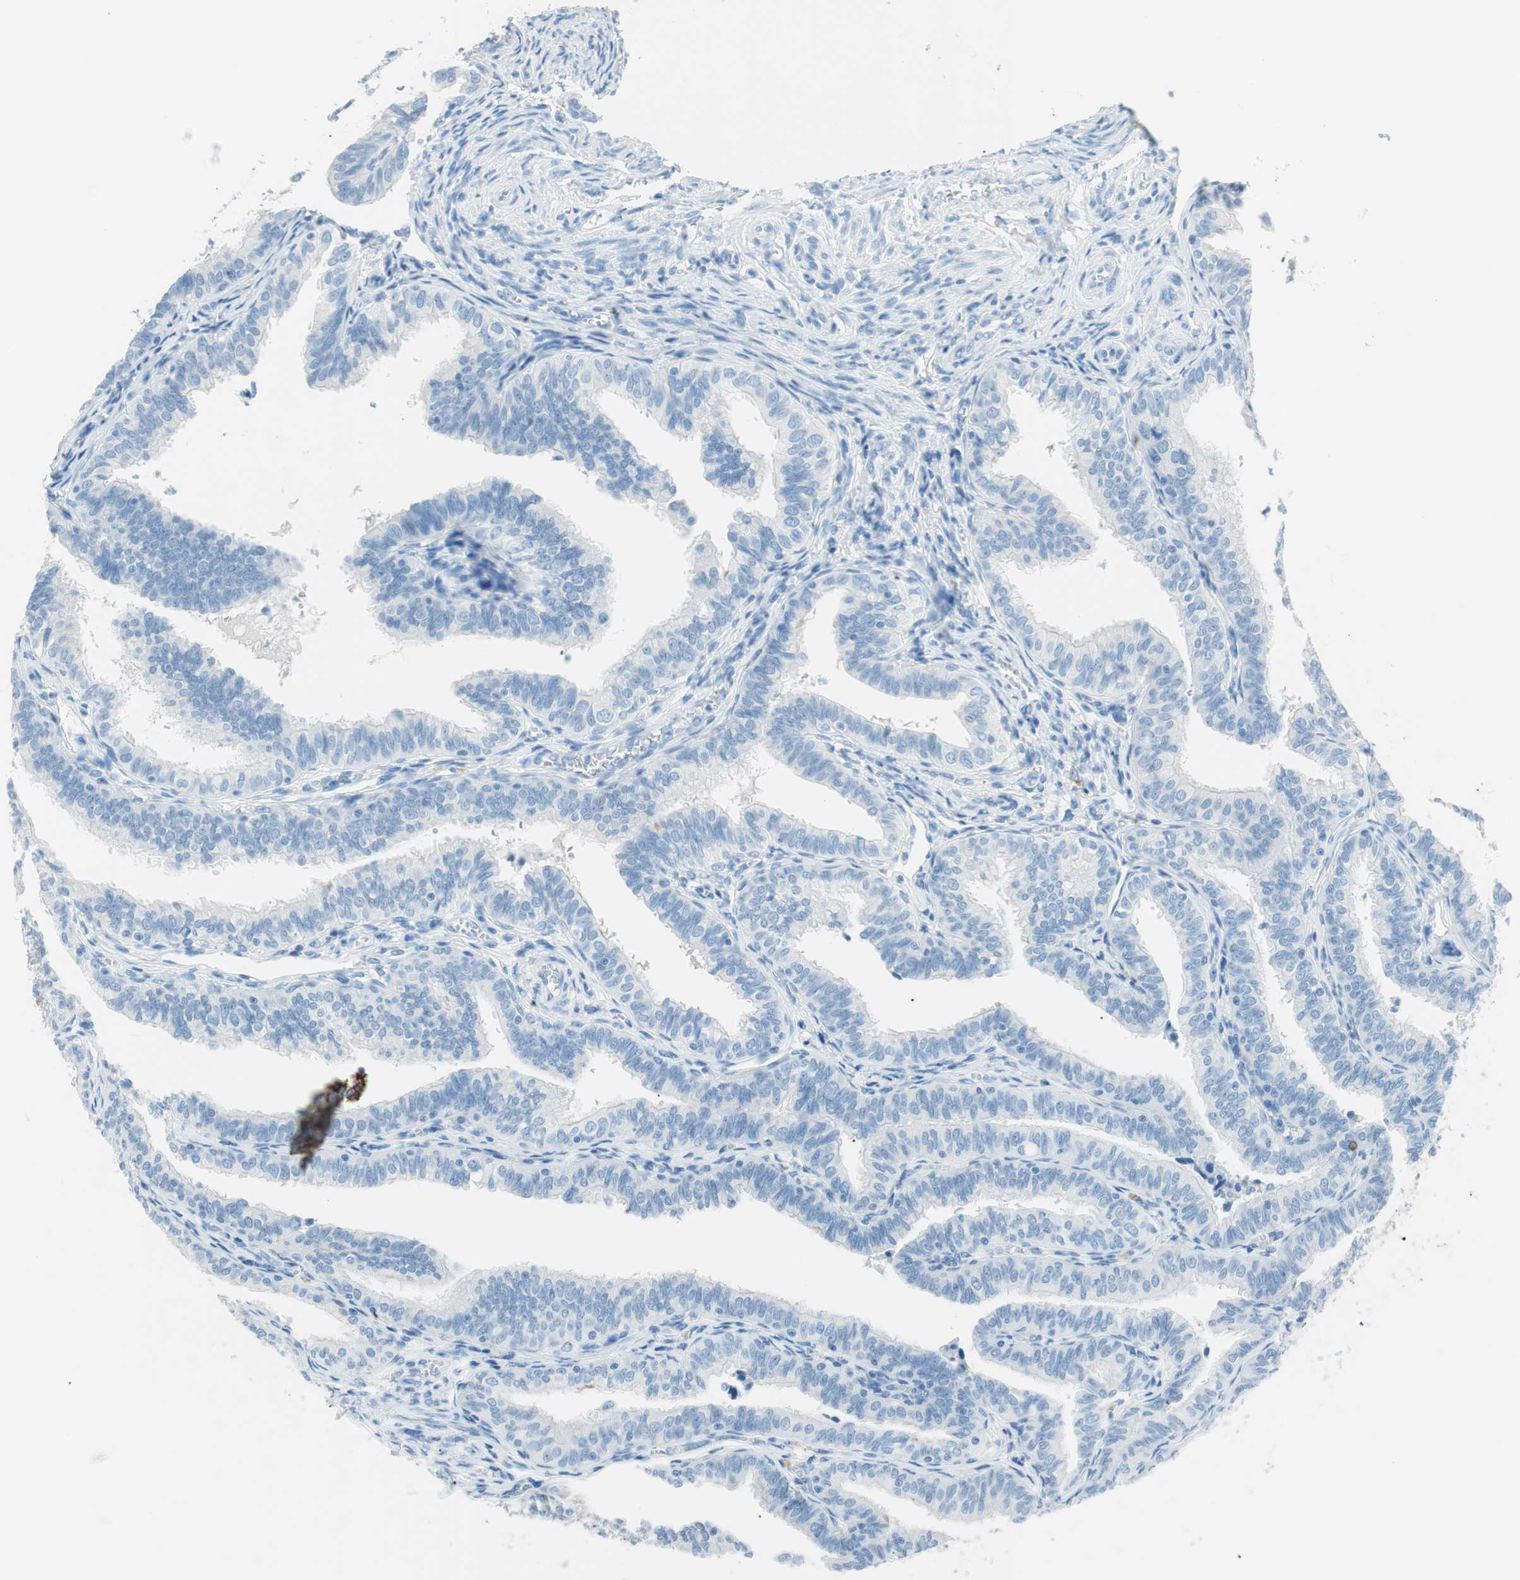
{"staining": {"intensity": "negative", "quantity": "none", "location": "none"}, "tissue": "fallopian tube", "cell_type": "Glandular cells", "image_type": "normal", "snomed": [{"axis": "morphology", "description": "Normal tissue, NOS"}, {"axis": "topography", "description": "Fallopian tube"}], "caption": "DAB (3,3'-diaminobenzidine) immunohistochemical staining of normal human fallopian tube shows no significant positivity in glandular cells. Brightfield microscopy of immunohistochemistry (IHC) stained with DAB (3,3'-diaminobenzidine) (brown) and hematoxylin (blue), captured at high magnification.", "gene": "TNFRSF13C", "patient": {"sex": "female", "age": 46}}